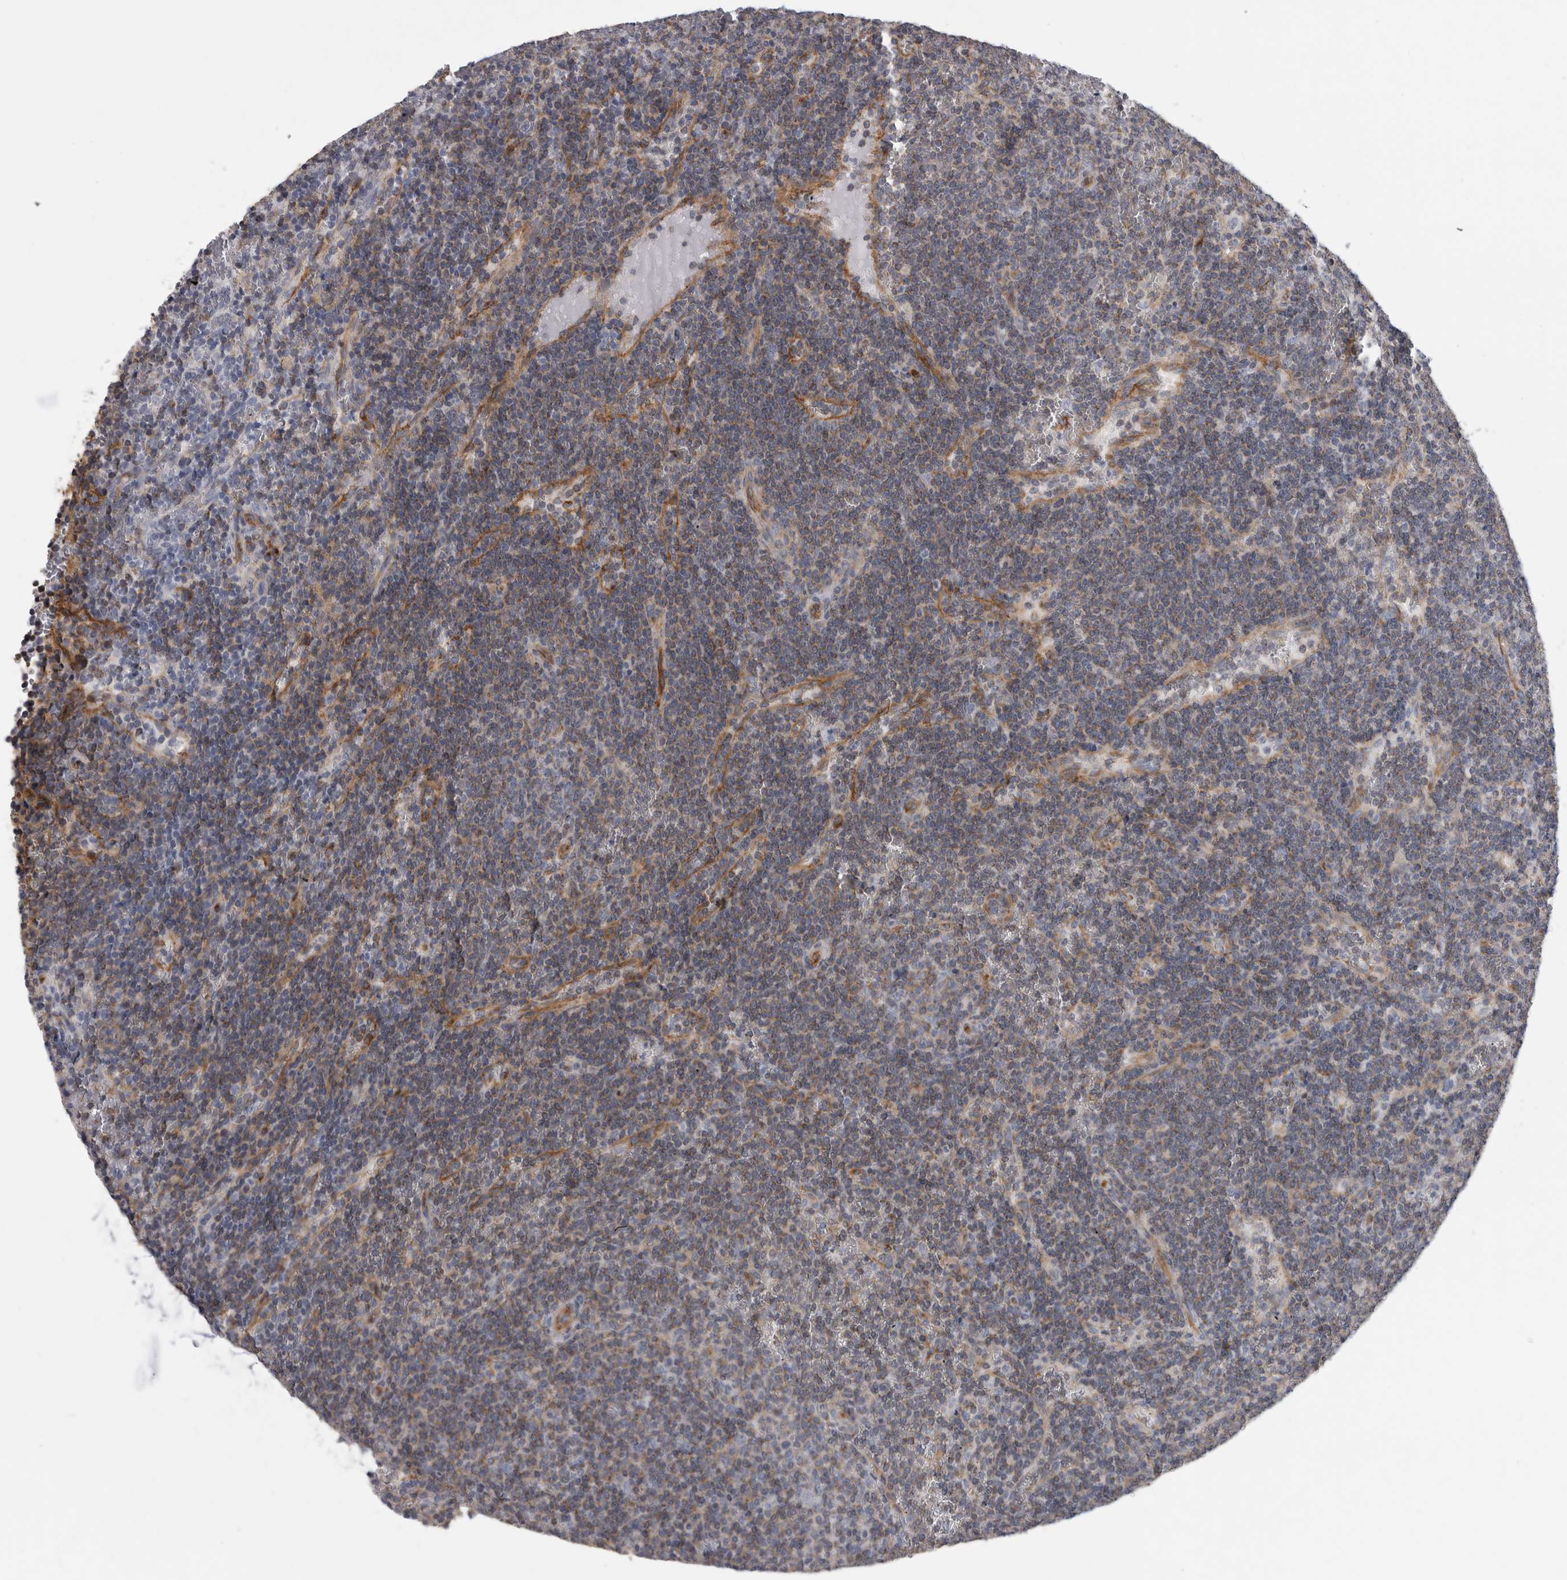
{"staining": {"intensity": "weak", "quantity": "25%-75%", "location": "cytoplasmic/membranous"}, "tissue": "lymphoma", "cell_type": "Tumor cells", "image_type": "cancer", "snomed": [{"axis": "morphology", "description": "Malignant lymphoma, non-Hodgkin's type, Low grade"}, {"axis": "topography", "description": "Spleen"}], "caption": "This is a histology image of IHC staining of lymphoma, which shows weak expression in the cytoplasmic/membranous of tumor cells.", "gene": "ATXN3", "patient": {"sex": "female", "age": 50}}